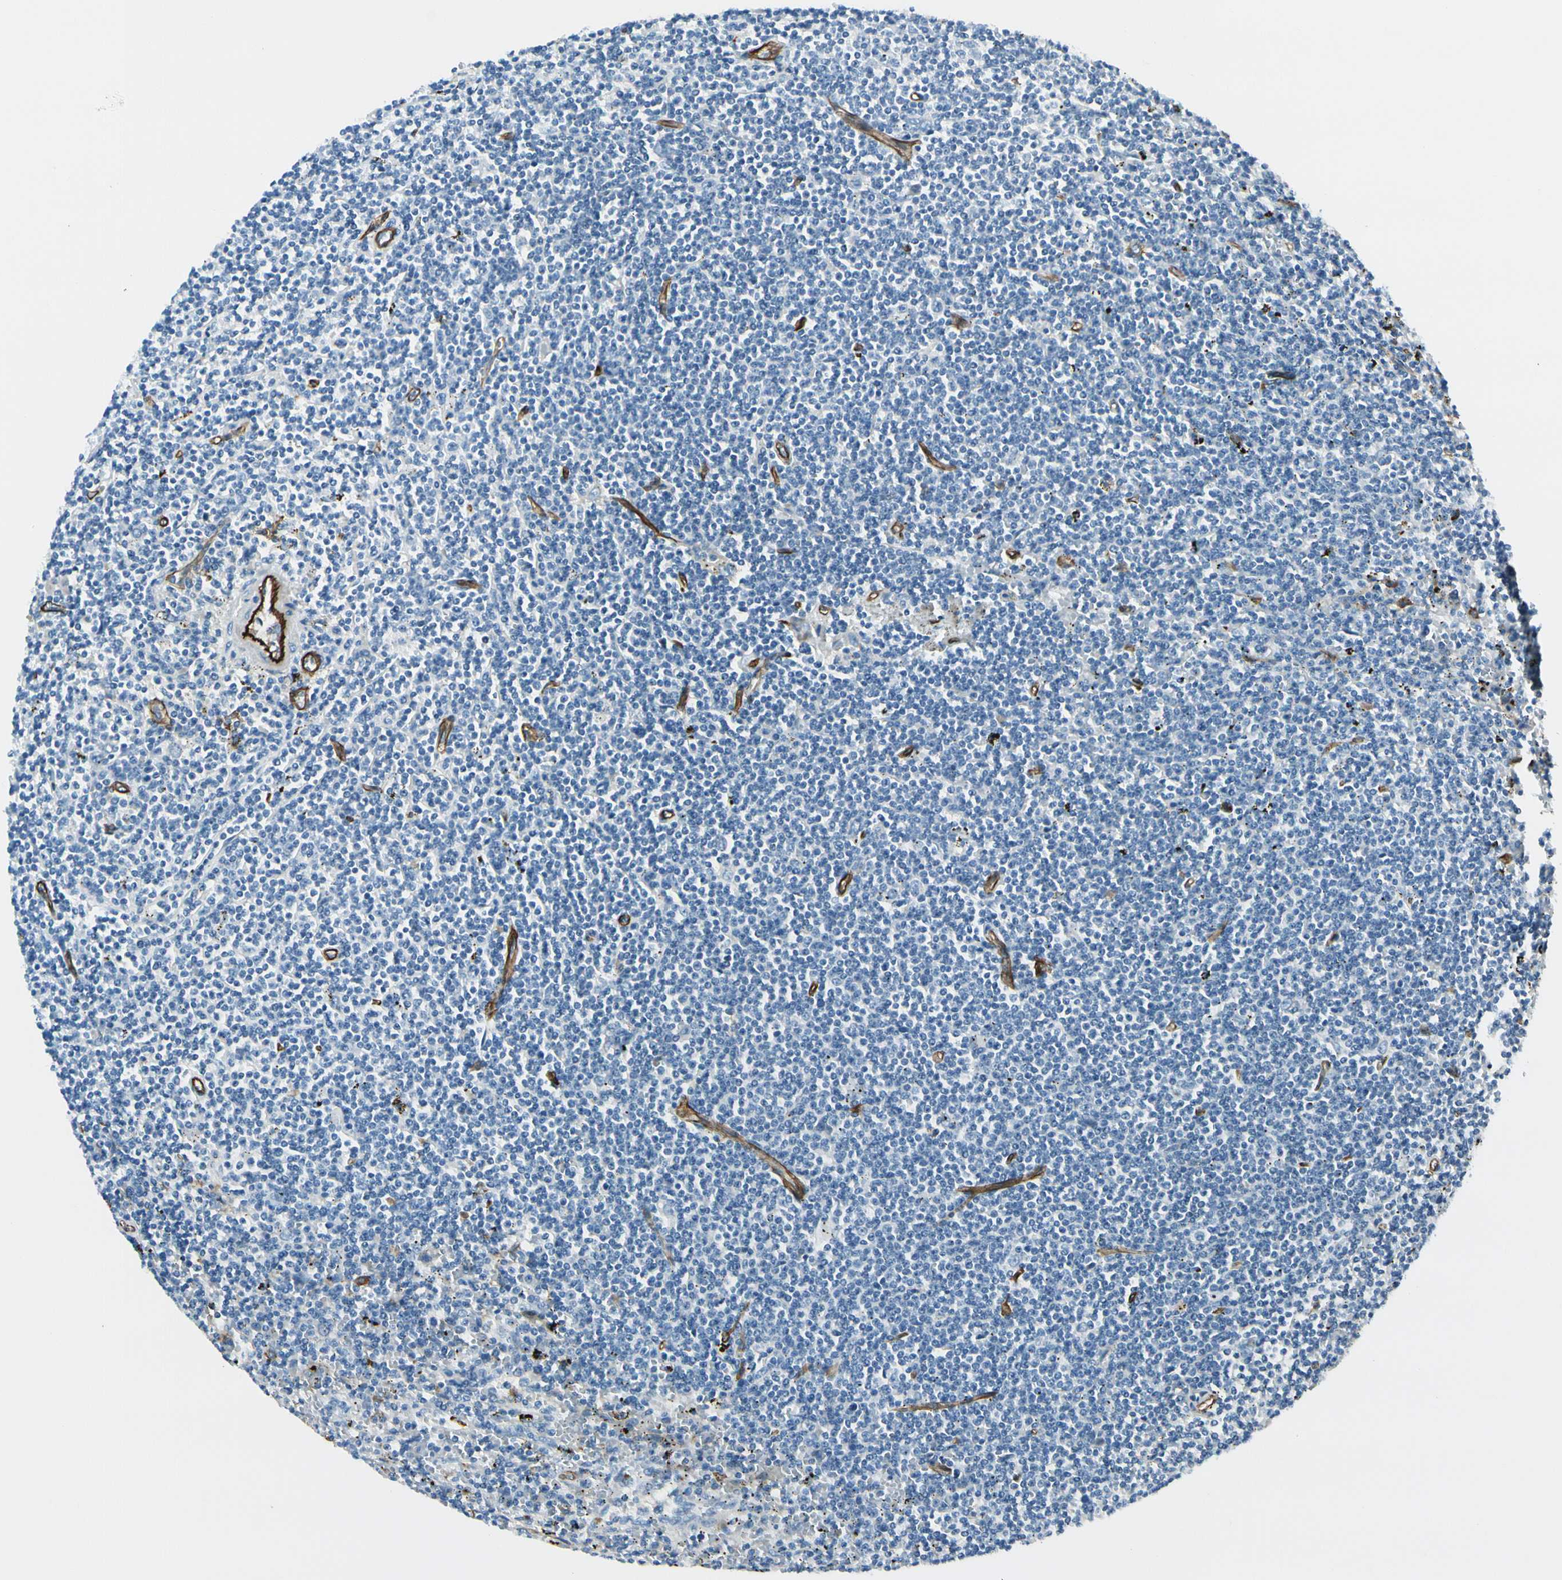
{"staining": {"intensity": "negative", "quantity": "none", "location": "none"}, "tissue": "lymphoma", "cell_type": "Tumor cells", "image_type": "cancer", "snomed": [{"axis": "morphology", "description": "Malignant lymphoma, non-Hodgkin's type, Low grade"}, {"axis": "topography", "description": "Spleen"}], "caption": "The IHC photomicrograph has no significant staining in tumor cells of malignant lymphoma, non-Hodgkin's type (low-grade) tissue. Brightfield microscopy of IHC stained with DAB (3,3'-diaminobenzidine) (brown) and hematoxylin (blue), captured at high magnification.", "gene": "CD93", "patient": {"sex": "male", "age": 76}}